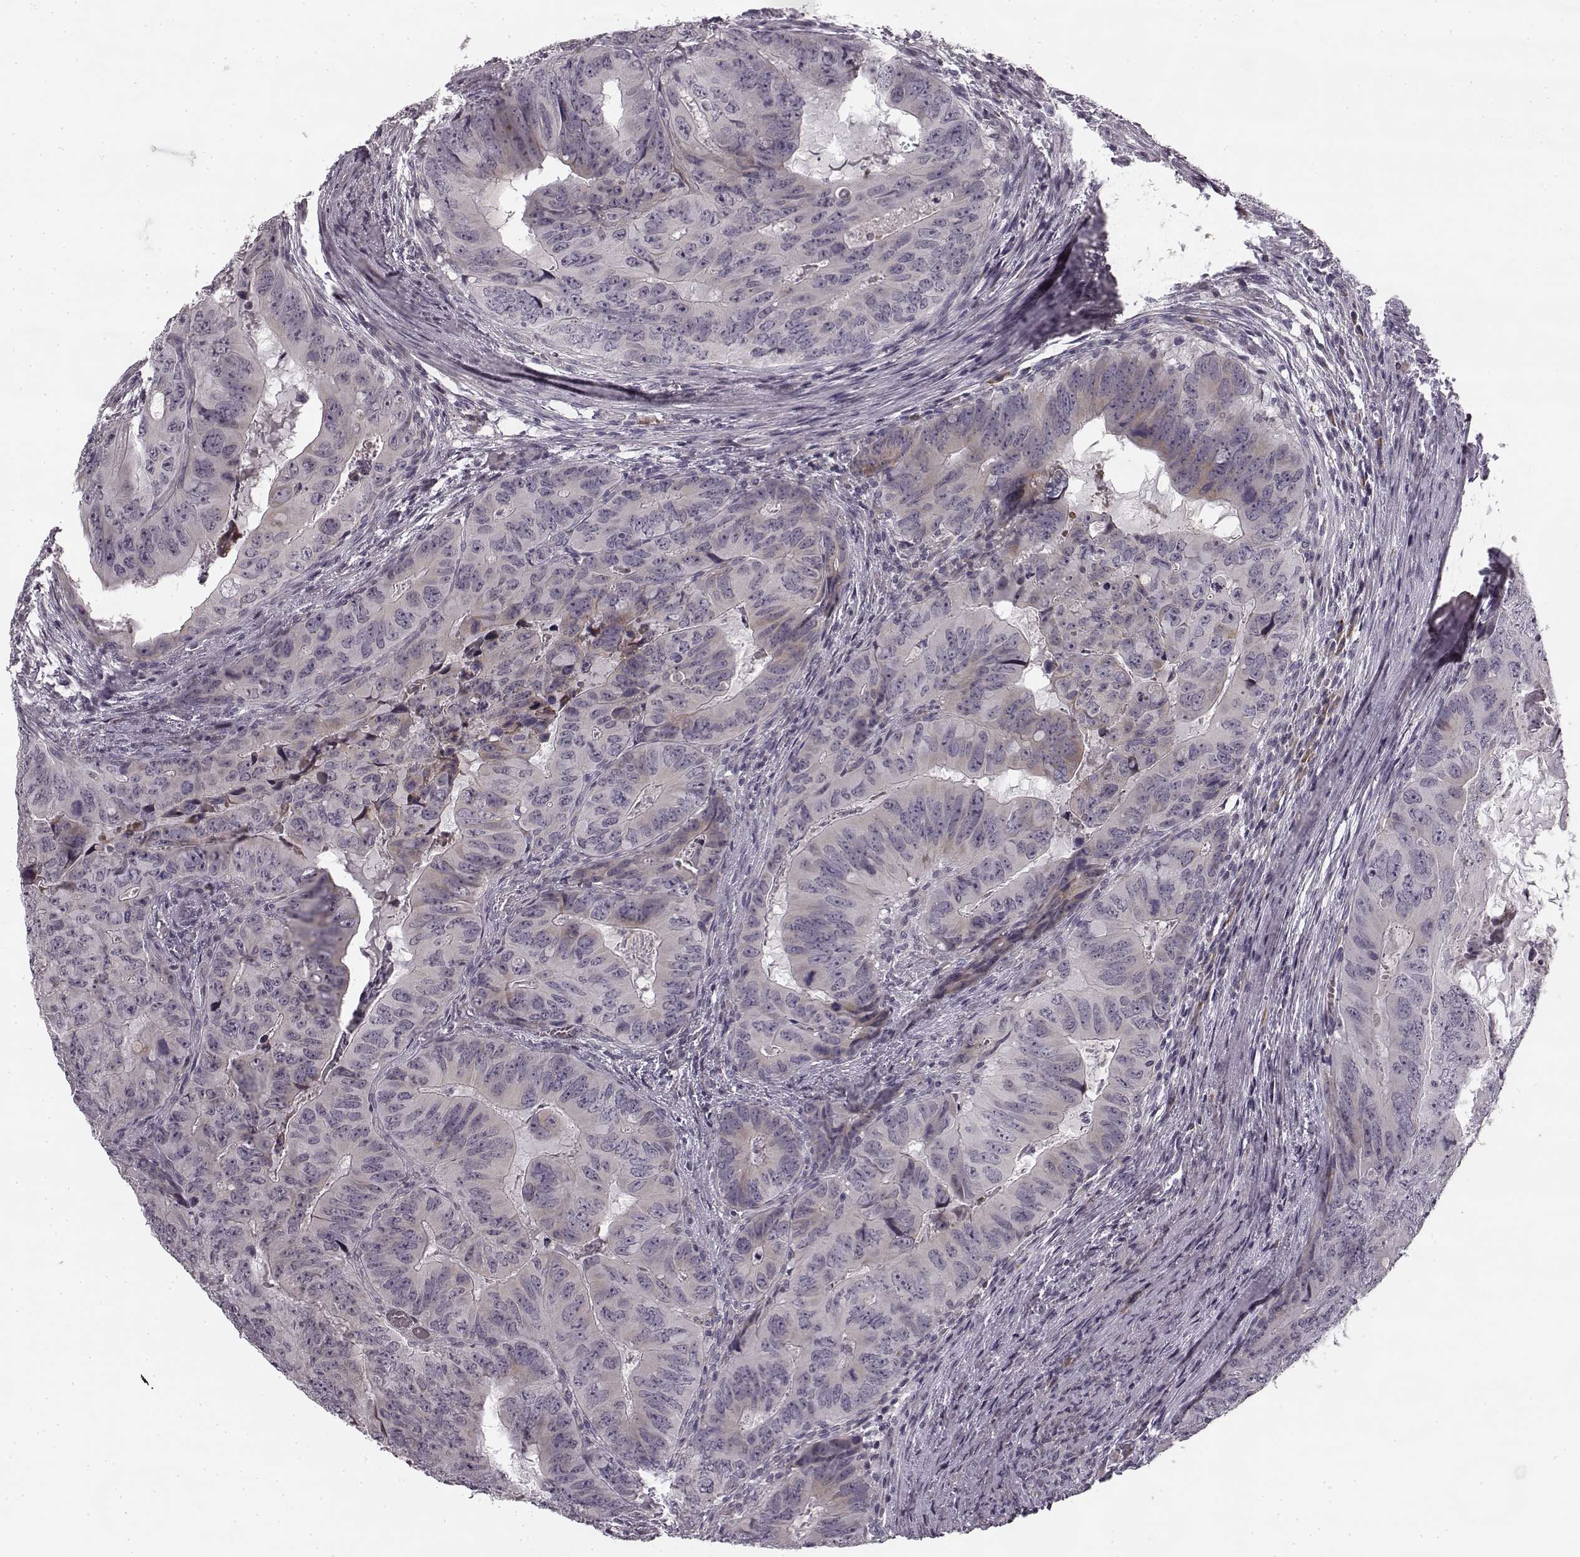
{"staining": {"intensity": "weak", "quantity": "<25%", "location": "cytoplasmic/membranous"}, "tissue": "colorectal cancer", "cell_type": "Tumor cells", "image_type": "cancer", "snomed": [{"axis": "morphology", "description": "Adenocarcinoma, NOS"}, {"axis": "topography", "description": "Colon"}], "caption": "There is no significant expression in tumor cells of colorectal cancer.", "gene": "FAM234B", "patient": {"sex": "male", "age": 79}}